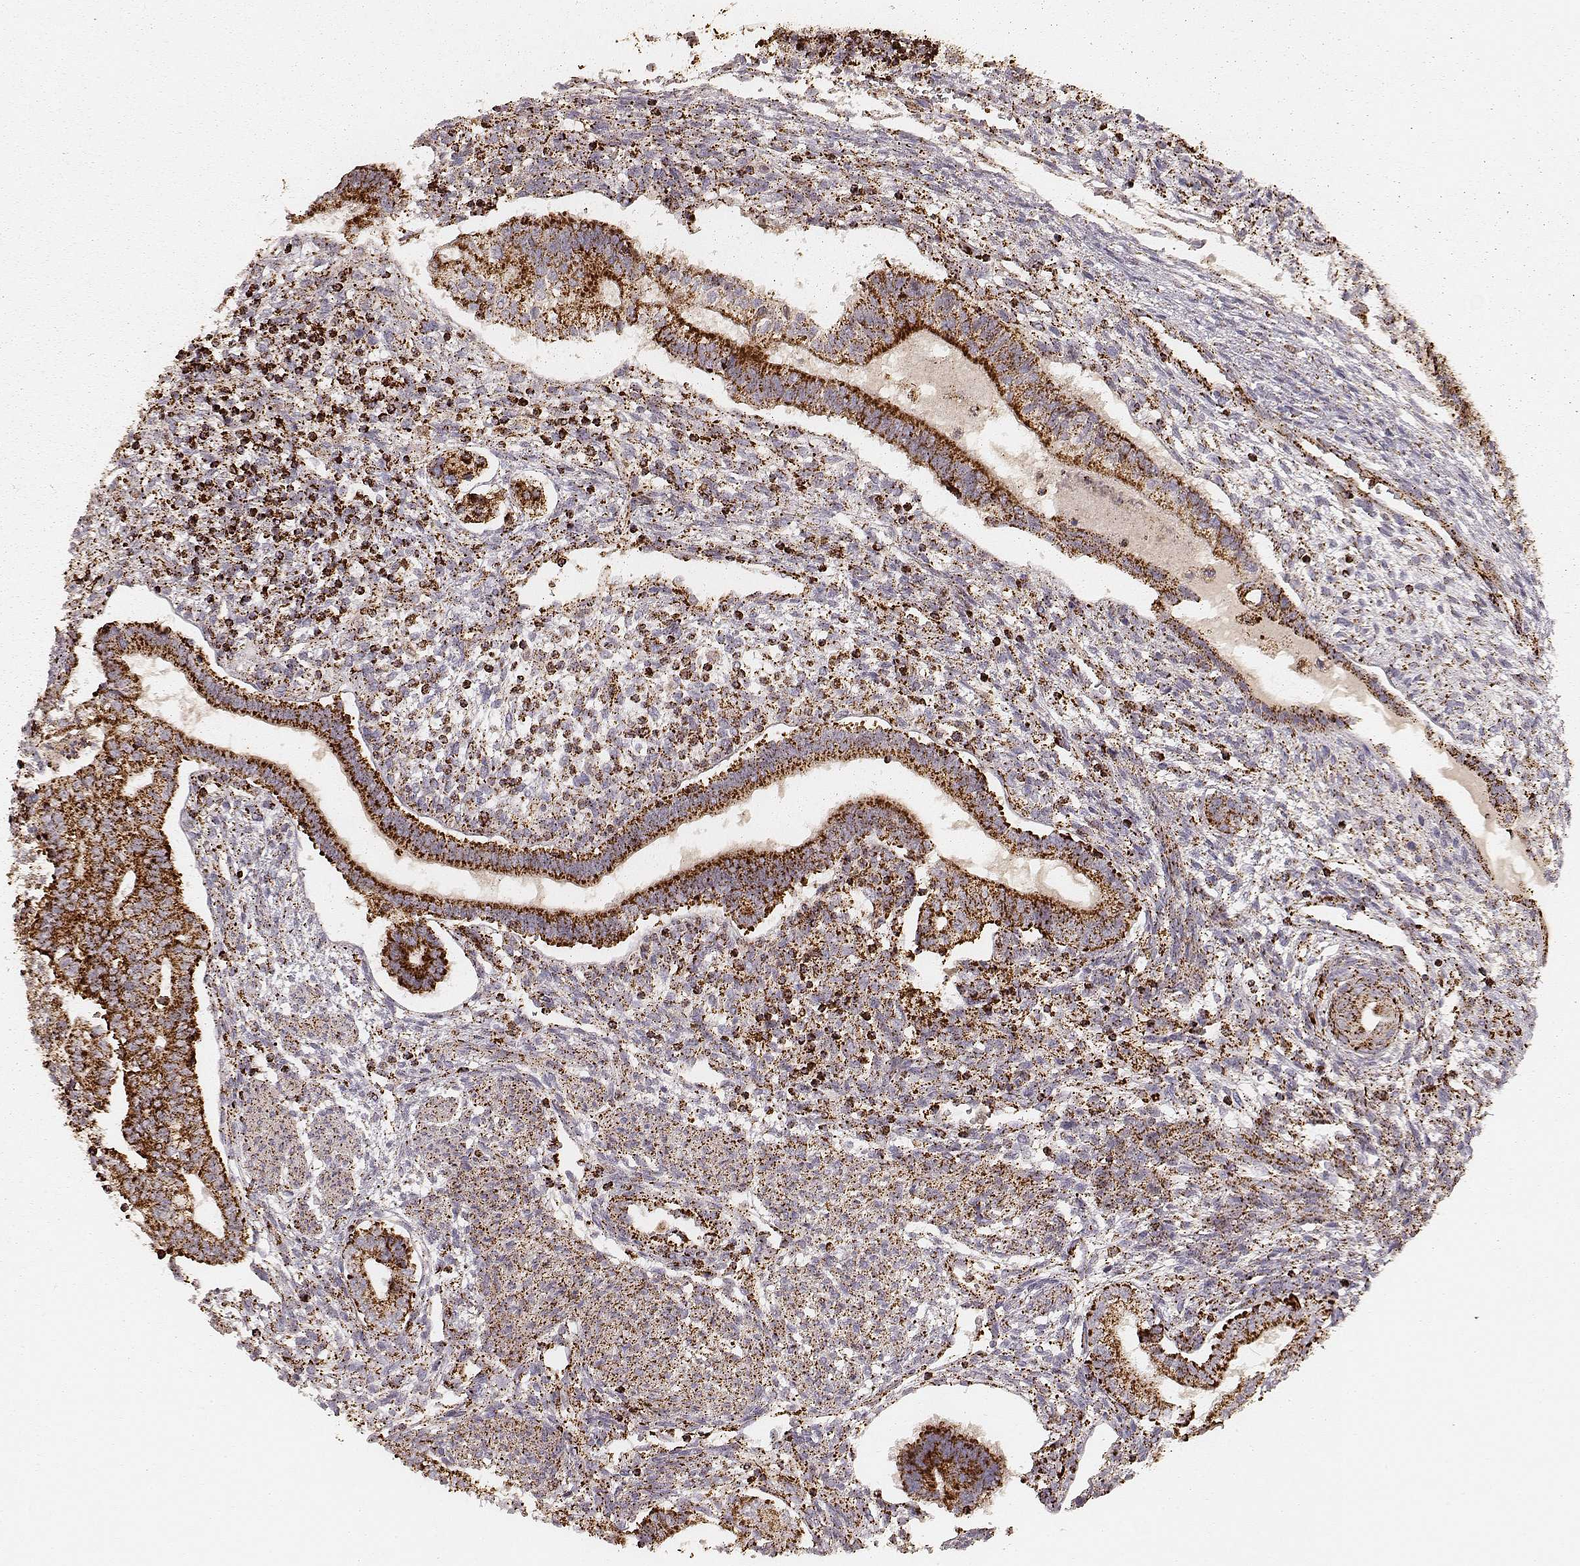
{"staining": {"intensity": "strong", "quantity": ">75%", "location": "cytoplasmic/membranous"}, "tissue": "testis cancer", "cell_type": "Tumor cells", "image_type": "cancer", "snomed": [{"axis": "morphology", "description": "Carcinoma, Embryonal, NOS"}, {"axis": "topography", "description": "Testis"}], "caption": "Embryonal carcinoma (testis) was stained to show a protein in brown. There is high levels of strong cytoplasmic/membranous staining in about >75% of tumor cells. Using DAB (3,3'-diaminobenzidine) (brown) and hematoxylin (blue) stains, captured at high magnification using brightfield microscopy.", "gene": "CS", "patient": {"sex": "male", "age": 37}}